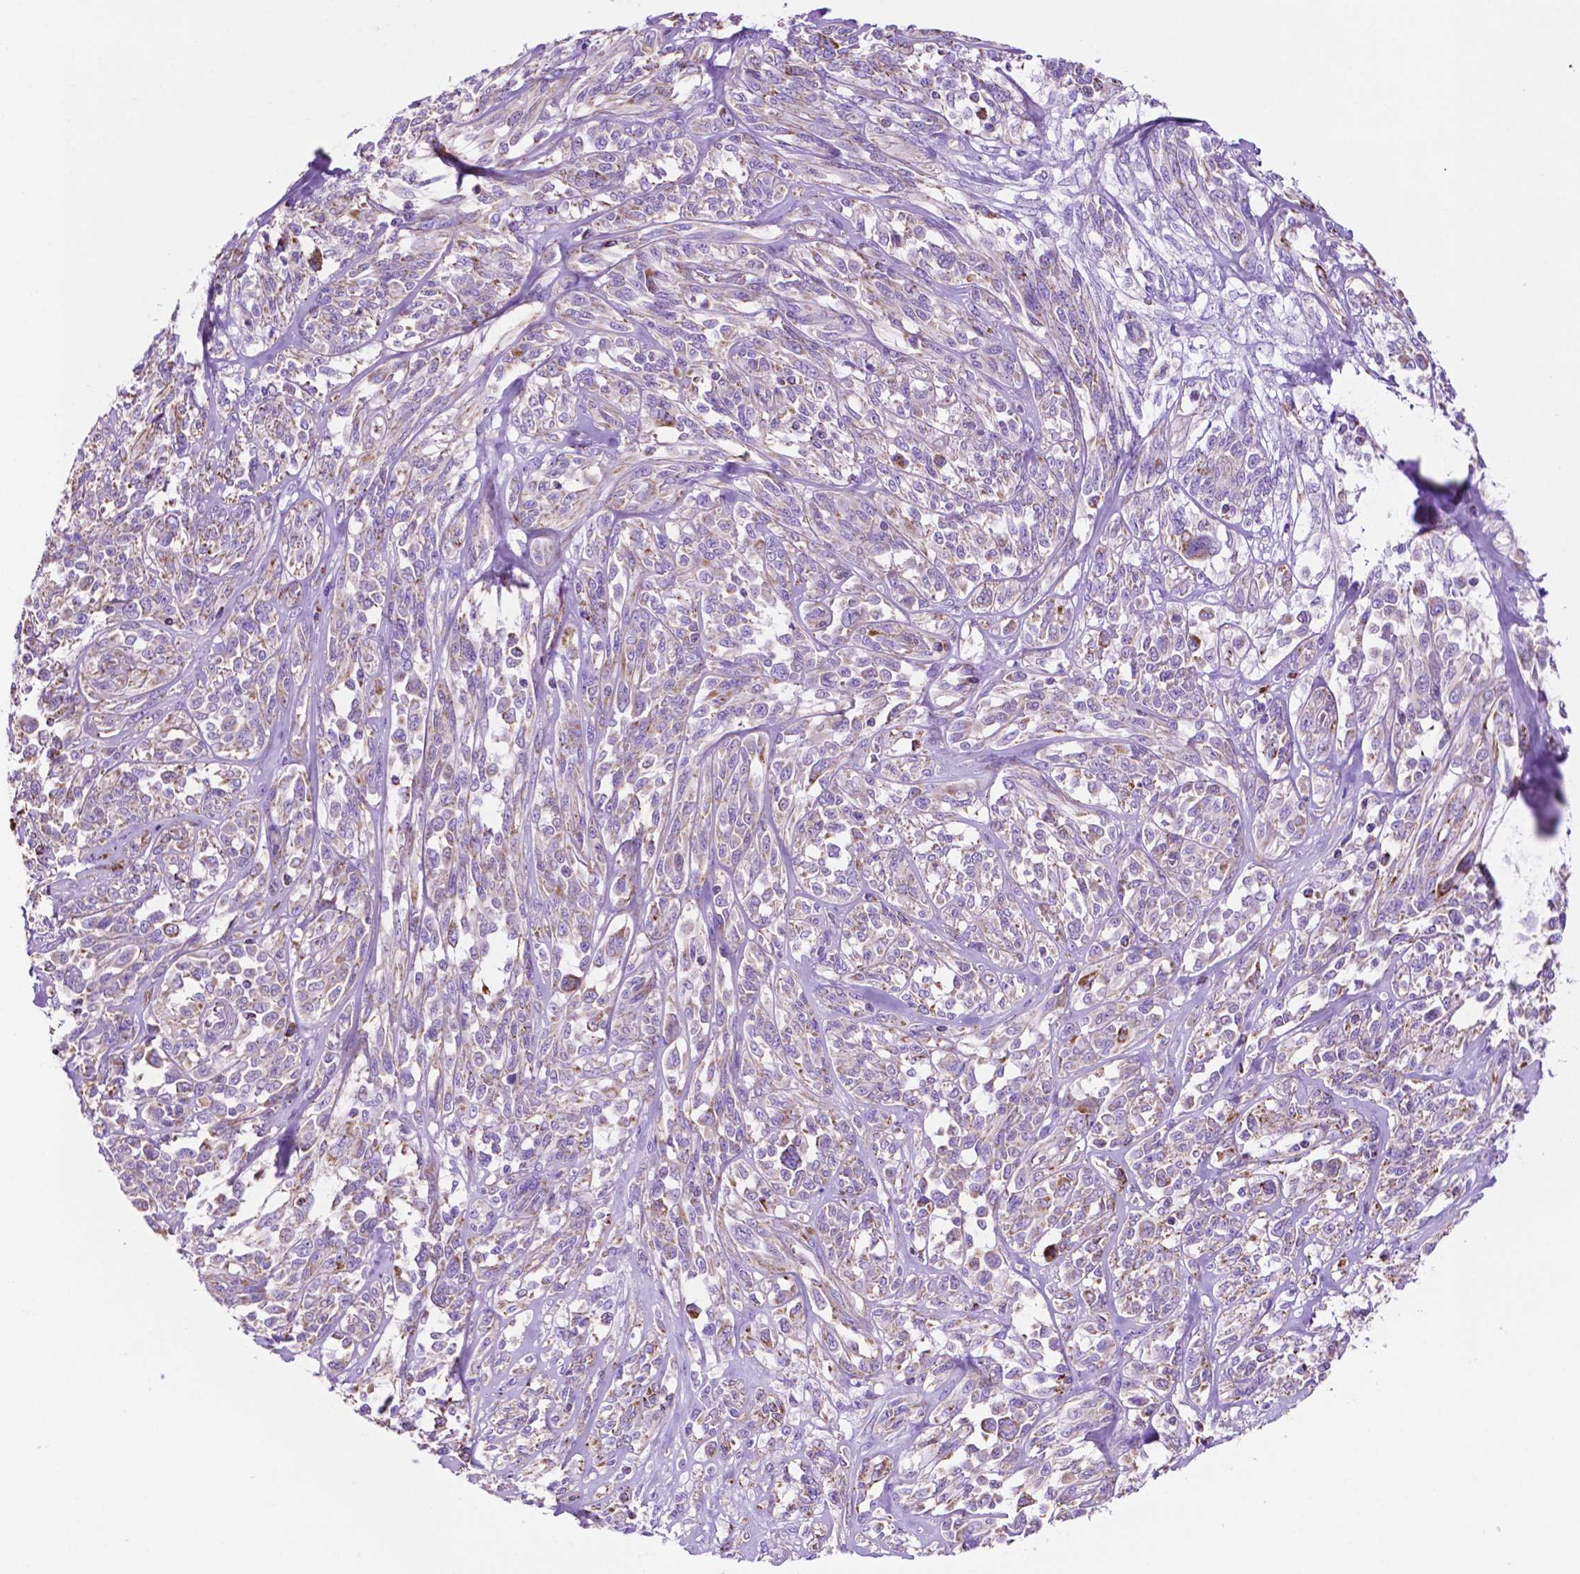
{"staining": {"intensity": "weak", "quantity": "25%-75%", "location": "cytoplasmic/membranous"}, "tissue": "melanoma", "cell_type": "Tumor cells", "image_type": "cancer", "snomed": [{"axis": "morphology", "description": "Malignant melanoma, NOS"}, {"axis": "topography", "description": "Skin"}], "caption": "Protein analysis of melanoma tissue shows weak cytoplasmic/membranous positivity in about 25%-75% of tumor cells. (DAB (3,3'-diaminobenzidine) IHC with brightfield microscopy, high magnification).", "gene": "GDPD5", "patient": {"sex": "female", "age": 91}}